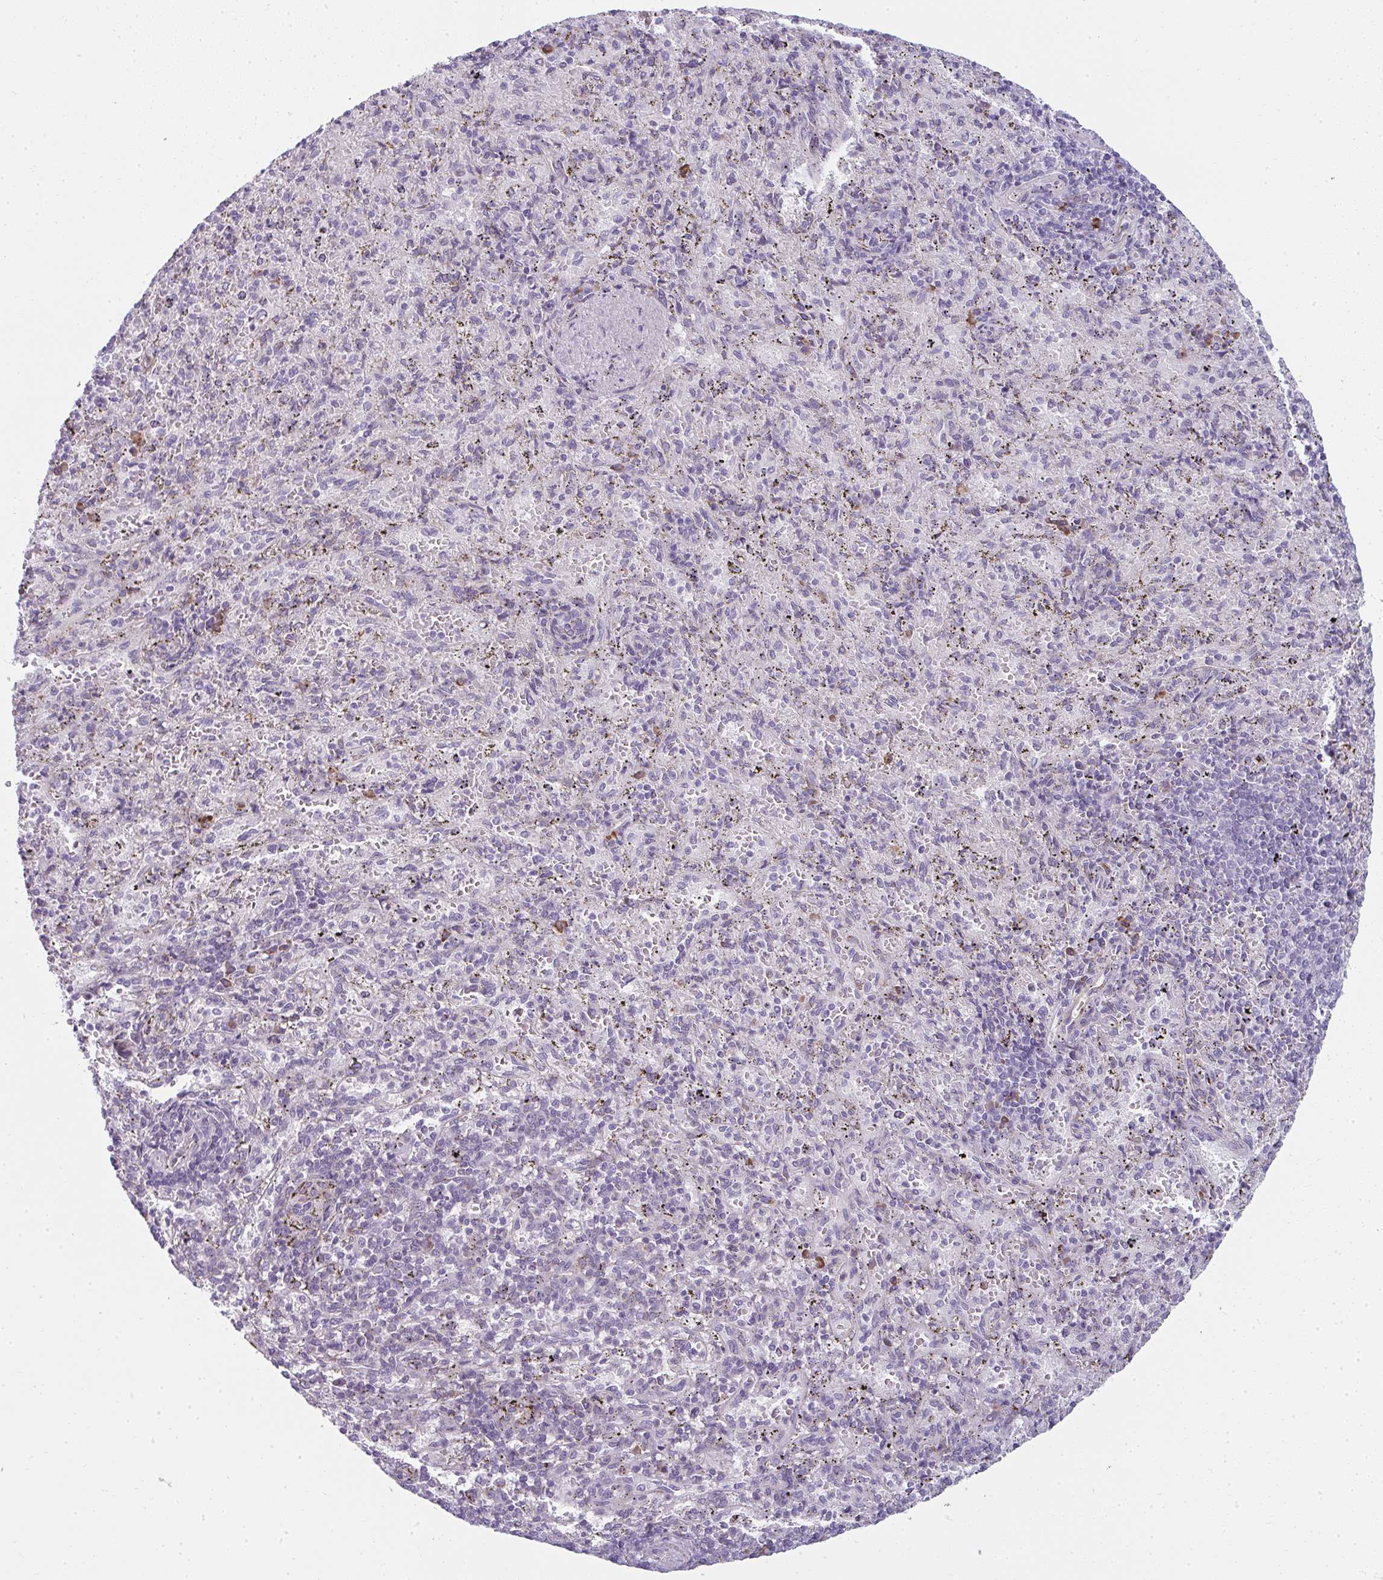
{"staining": {"intensity": "moderate", "quantity": "<25%", "location": "cytoplasmic/membranous"}, "tissue": "spleen", "cell_type": "Cells in red pulp", "image_type": "normal", "snomed": [{"axis": "morphology", "description": "Normal tissue, NOS"}, {"axis": "topography", "description": "Spleen"}], "caption": "Brown immunohistochemical staining in benign human spleen exhibits moderate cytoplasmic/membranous positivity in about <25% of cells in red pulp.", "gene": "SHROOM1", "patient": {"sex": "male", "age": 57}}